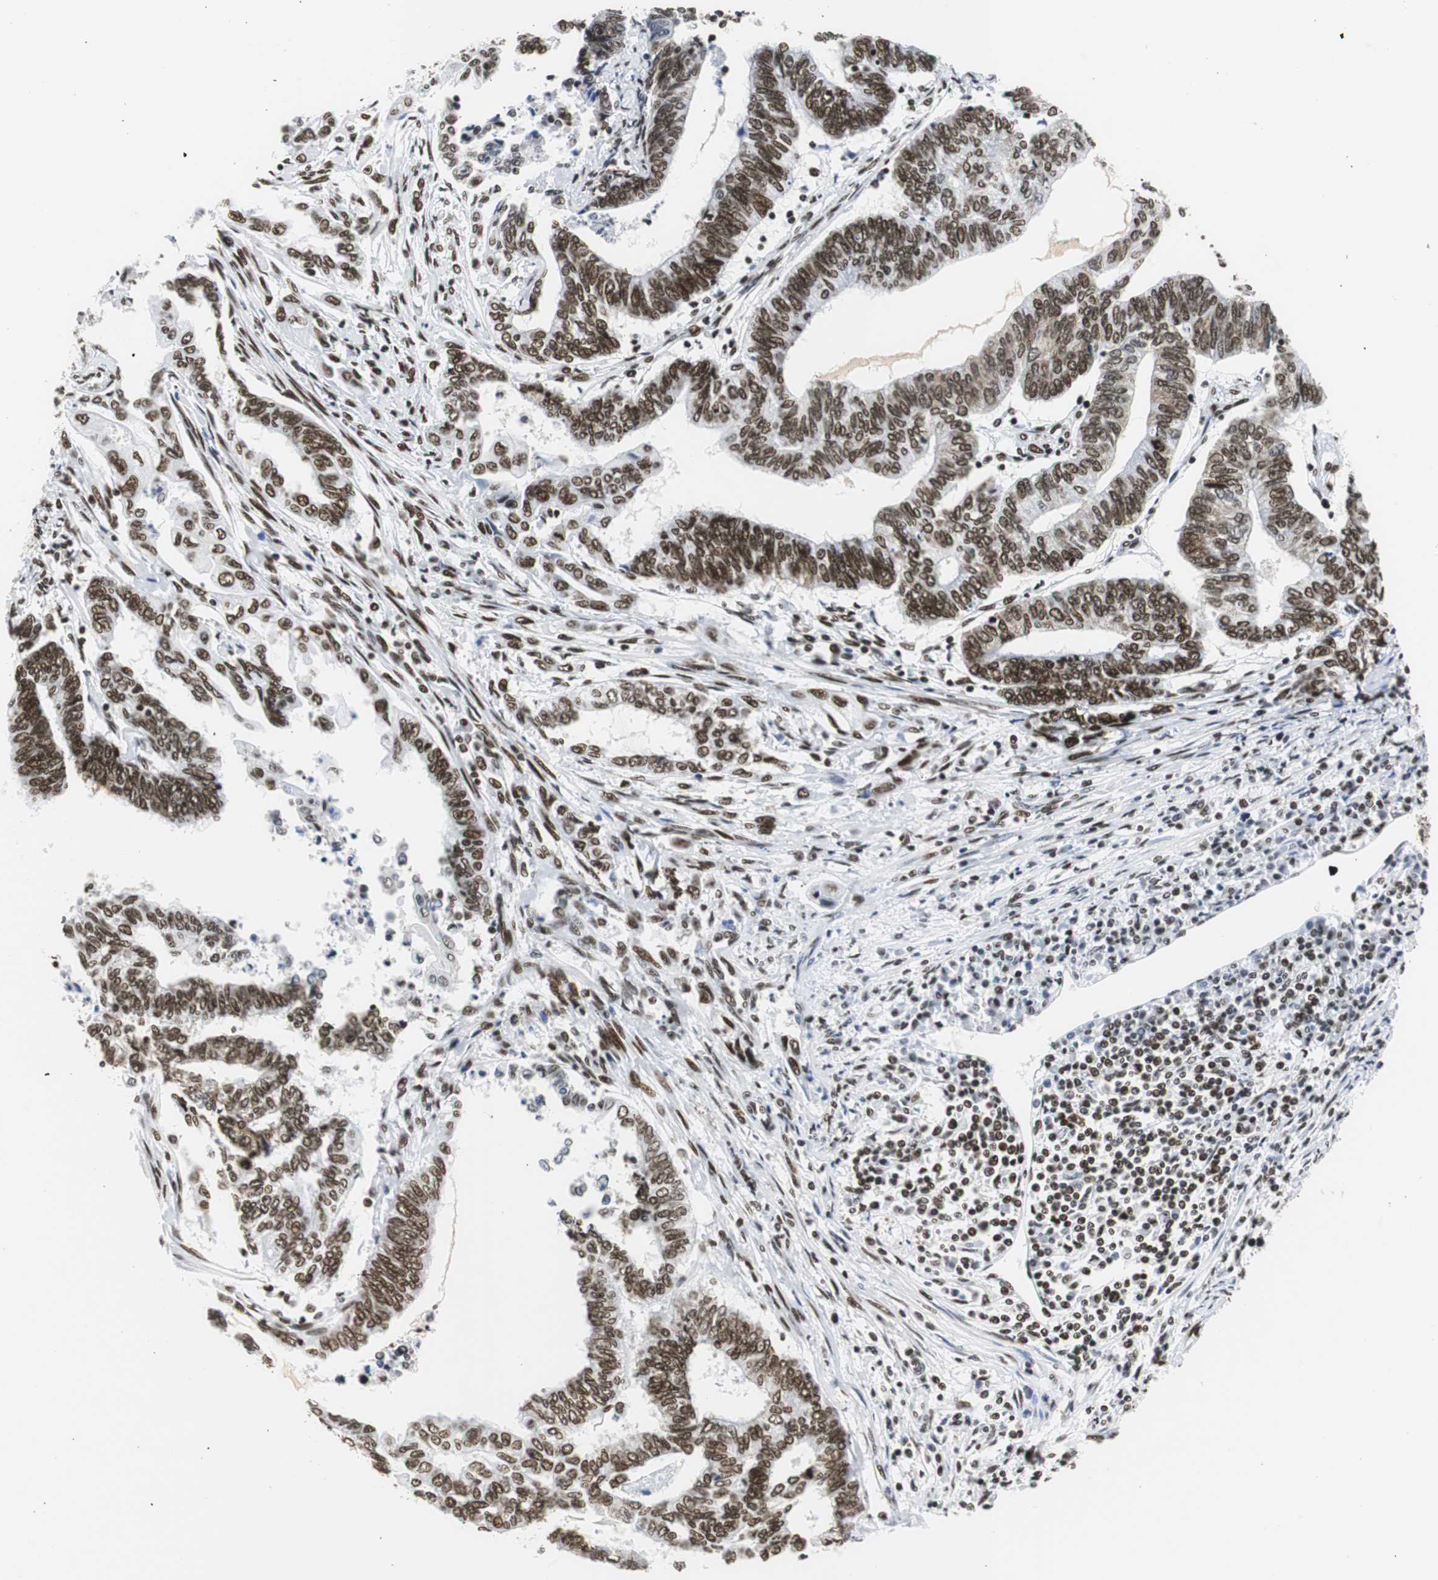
{"staining": {"intensity": "strong", "quantity": ">75%", "location": "nuclear"}, "tissue": "endometrial cancer", "cell_type": "Tumor cells", "image_type": "cancer", "snomed": [{"axis": "morphology", "description": "Adenocarcinoma, NOS"}, {"axis": "topography", "description": "Uterus"}, {"axis": "topography", "description": "Endometrium"}], "caption": "A micrograph of endometrial cancer (adenocarcinoma) stained for a protein exhibits strong nuclear brown staining in tumor cells.", "gene": "HNRNPH2", "patient": {"sex": "female", "age": 70}}